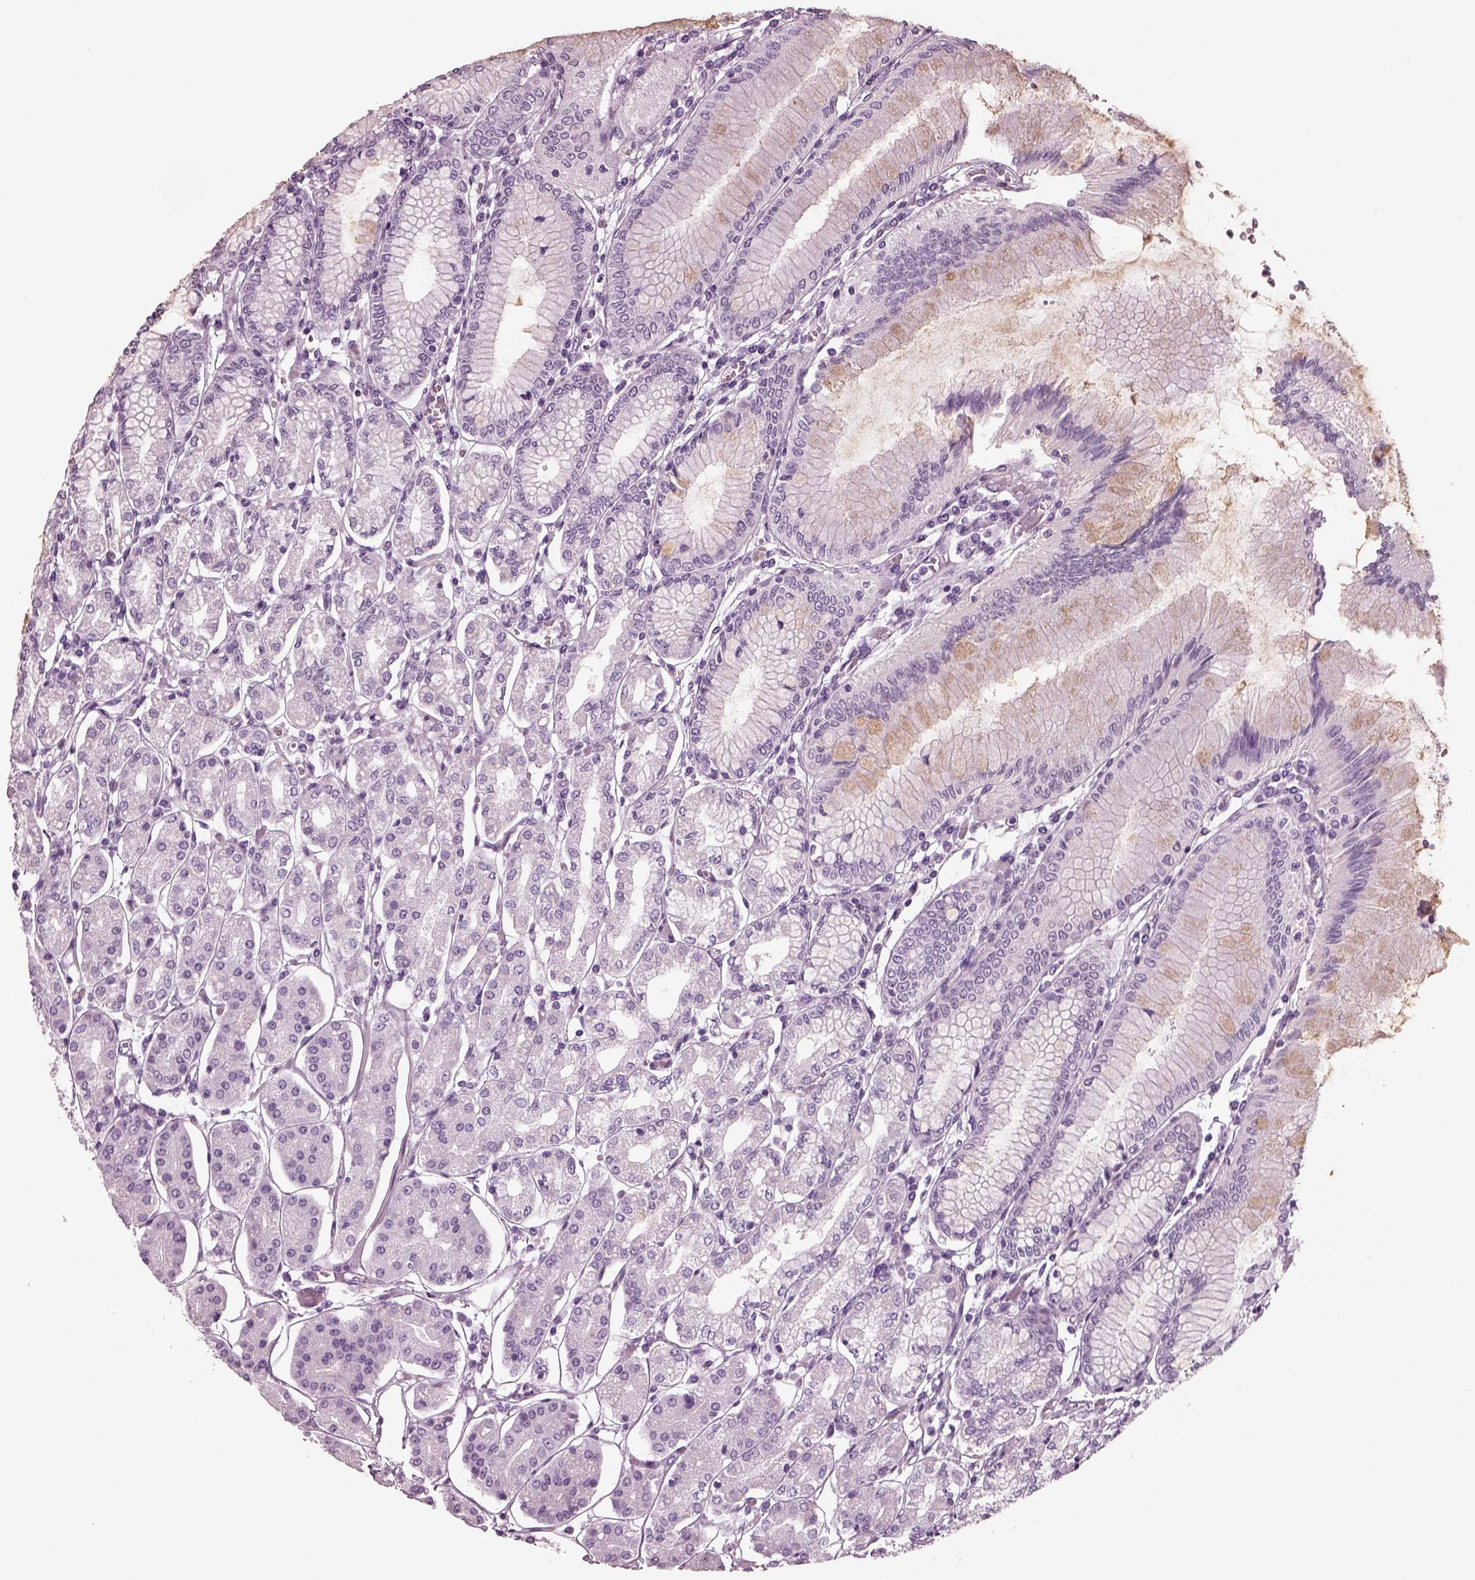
{"staining": {"intensity": "negative", "quantity": "none", "location": "none"}, "tissue": "stomach", "cell_type": "Glandular cells", "image_type": "normal", "snomed": [{"axis": "morphology", "description": "Normal tissue, NOS"}, {"axis": "topography", "description": "Skeletal muscle"}, {"axis": "topography", "description": "Stomach"}], "caption": "Image shows no significant protein positivity in glandular cells of normal stomach.", "gene": "RCVRN", "patient": {"sex": "female", "age": 57}}